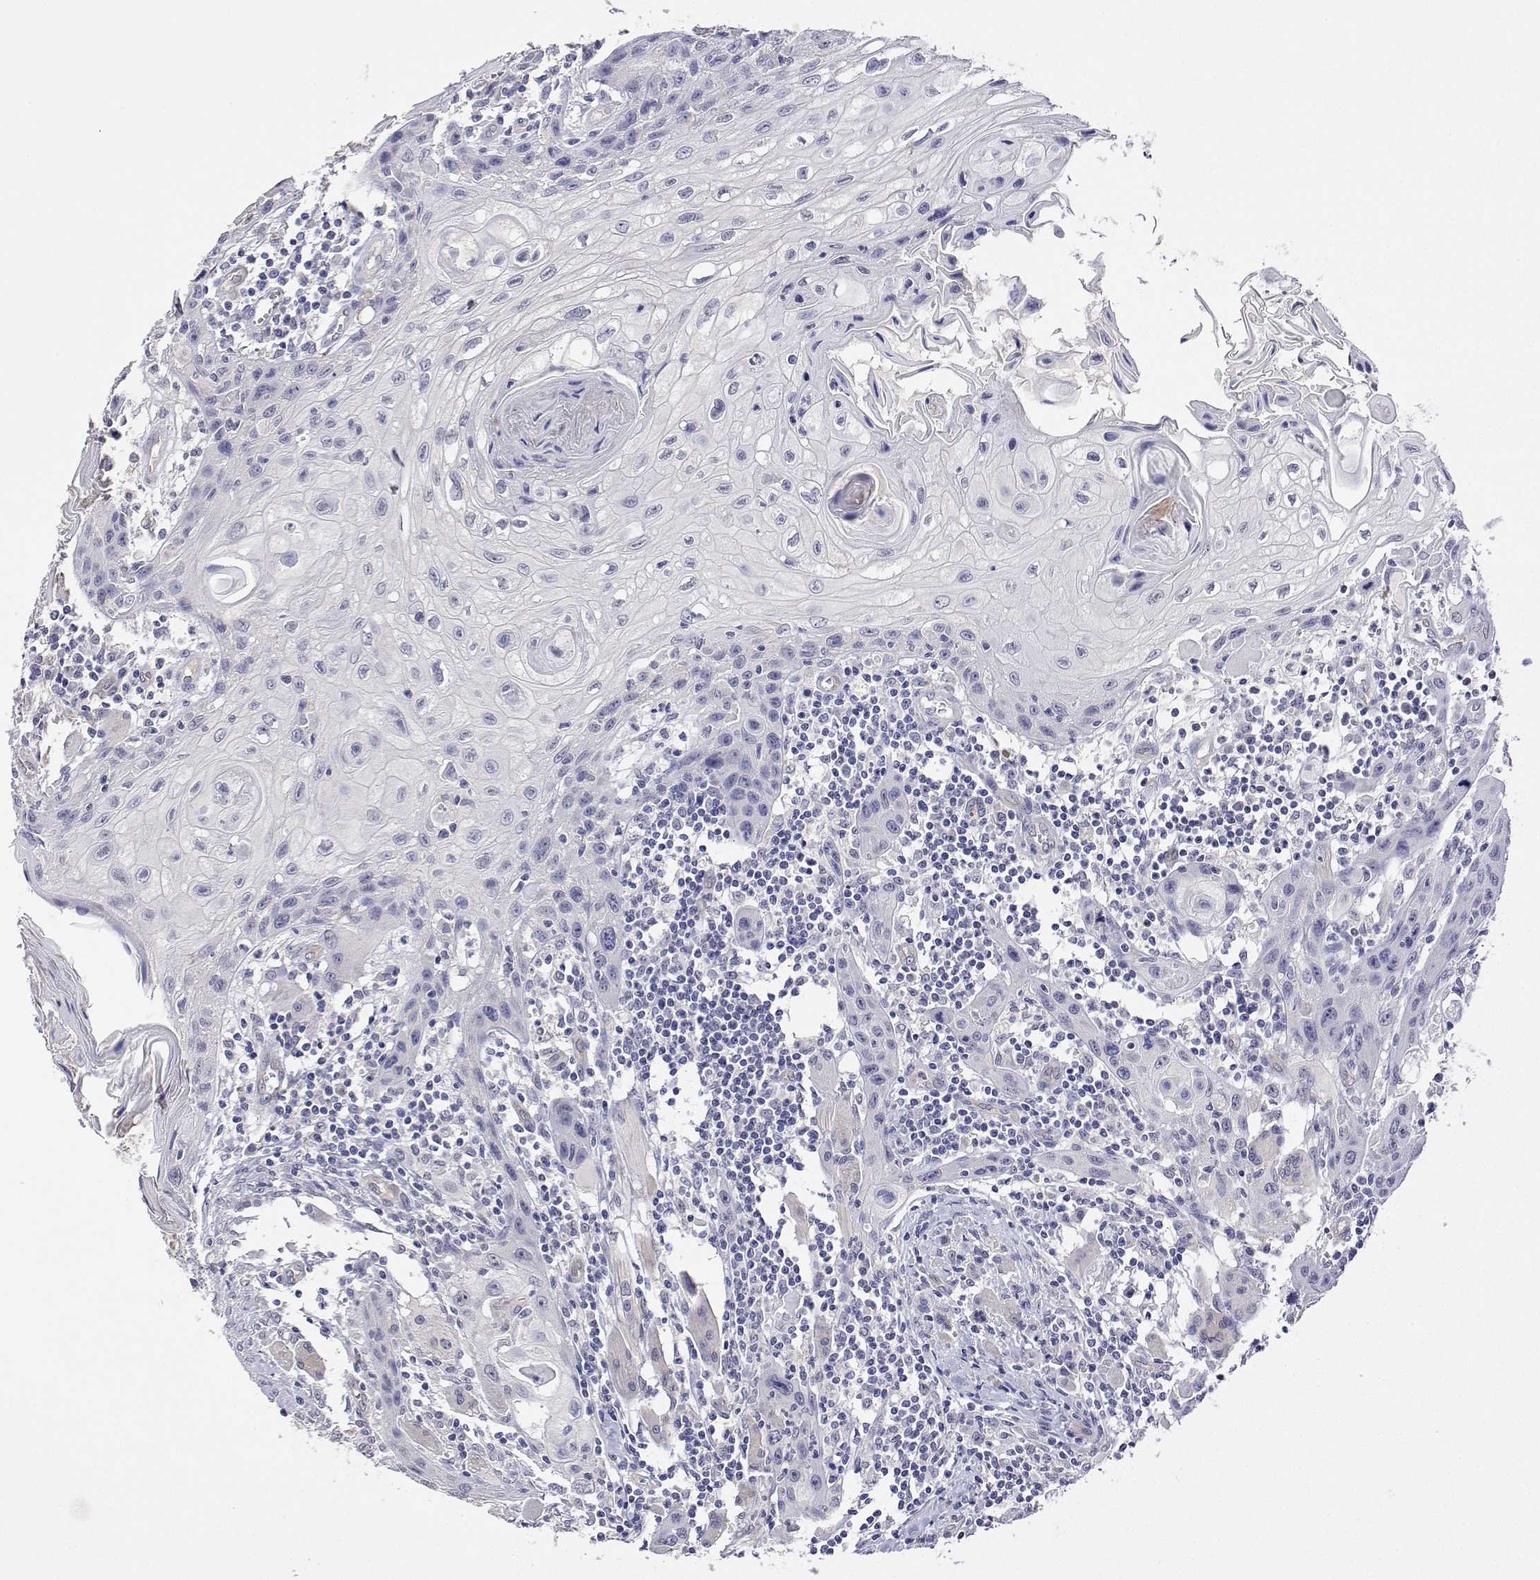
{"staining": {"intensity": "negative", "quantity": "none", "location": "none"}, "tissue": "head and neck cancer", "cell_type": "Tumor cells", "image_type": "cancer", "snomed": [{"axis": "morphology", "description": "Squamous cell carcinoma, NOS"}, {"axis": "topography", "description": "Oral tissue"}, {"axis": "topography", "description": "Head-Neck"}], "caption": "Head and neck cancer (squamous cell carcinoma) stained for a protein using immunohistochemistry (IHC) exhibits no positivity tumor cells.", "gene": "PLCB1", "patient": {"sex": "male", "age": 58}}